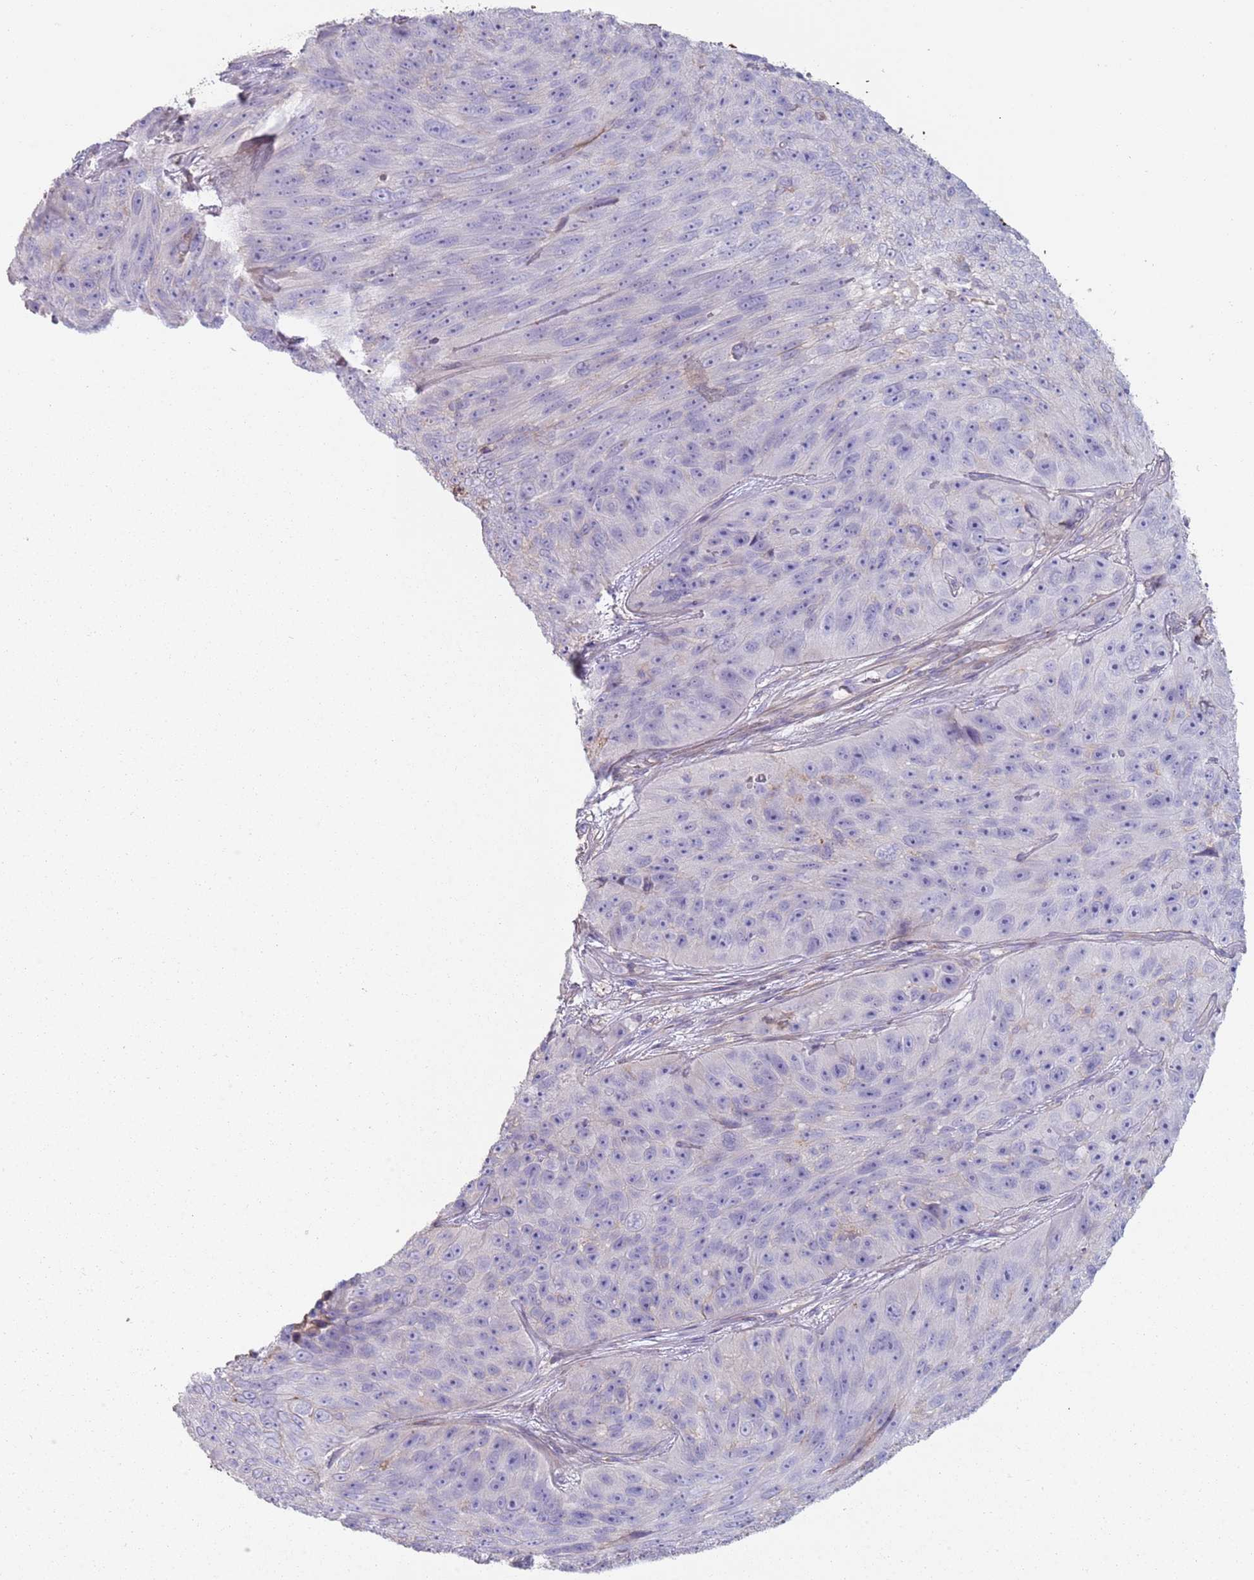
{"staining": {"intensity": "negative", "quantity": "none", "location": "none"}, "tissue": "skin cancer", "cell_type": "Tumor cells", "image_type": "cancer", "snomed": [{"axis": "morphology", "description": "Squamous cell carcinoma, NOS"}, {"axis": "topography", "description": "Skin"}], "caption": "Human skin cancer stained for a protein using immunohistochemistry shows no positivity in tumor cells.", "gene": "NBPF3", "patient": {"sex": "female", "age": 87}}